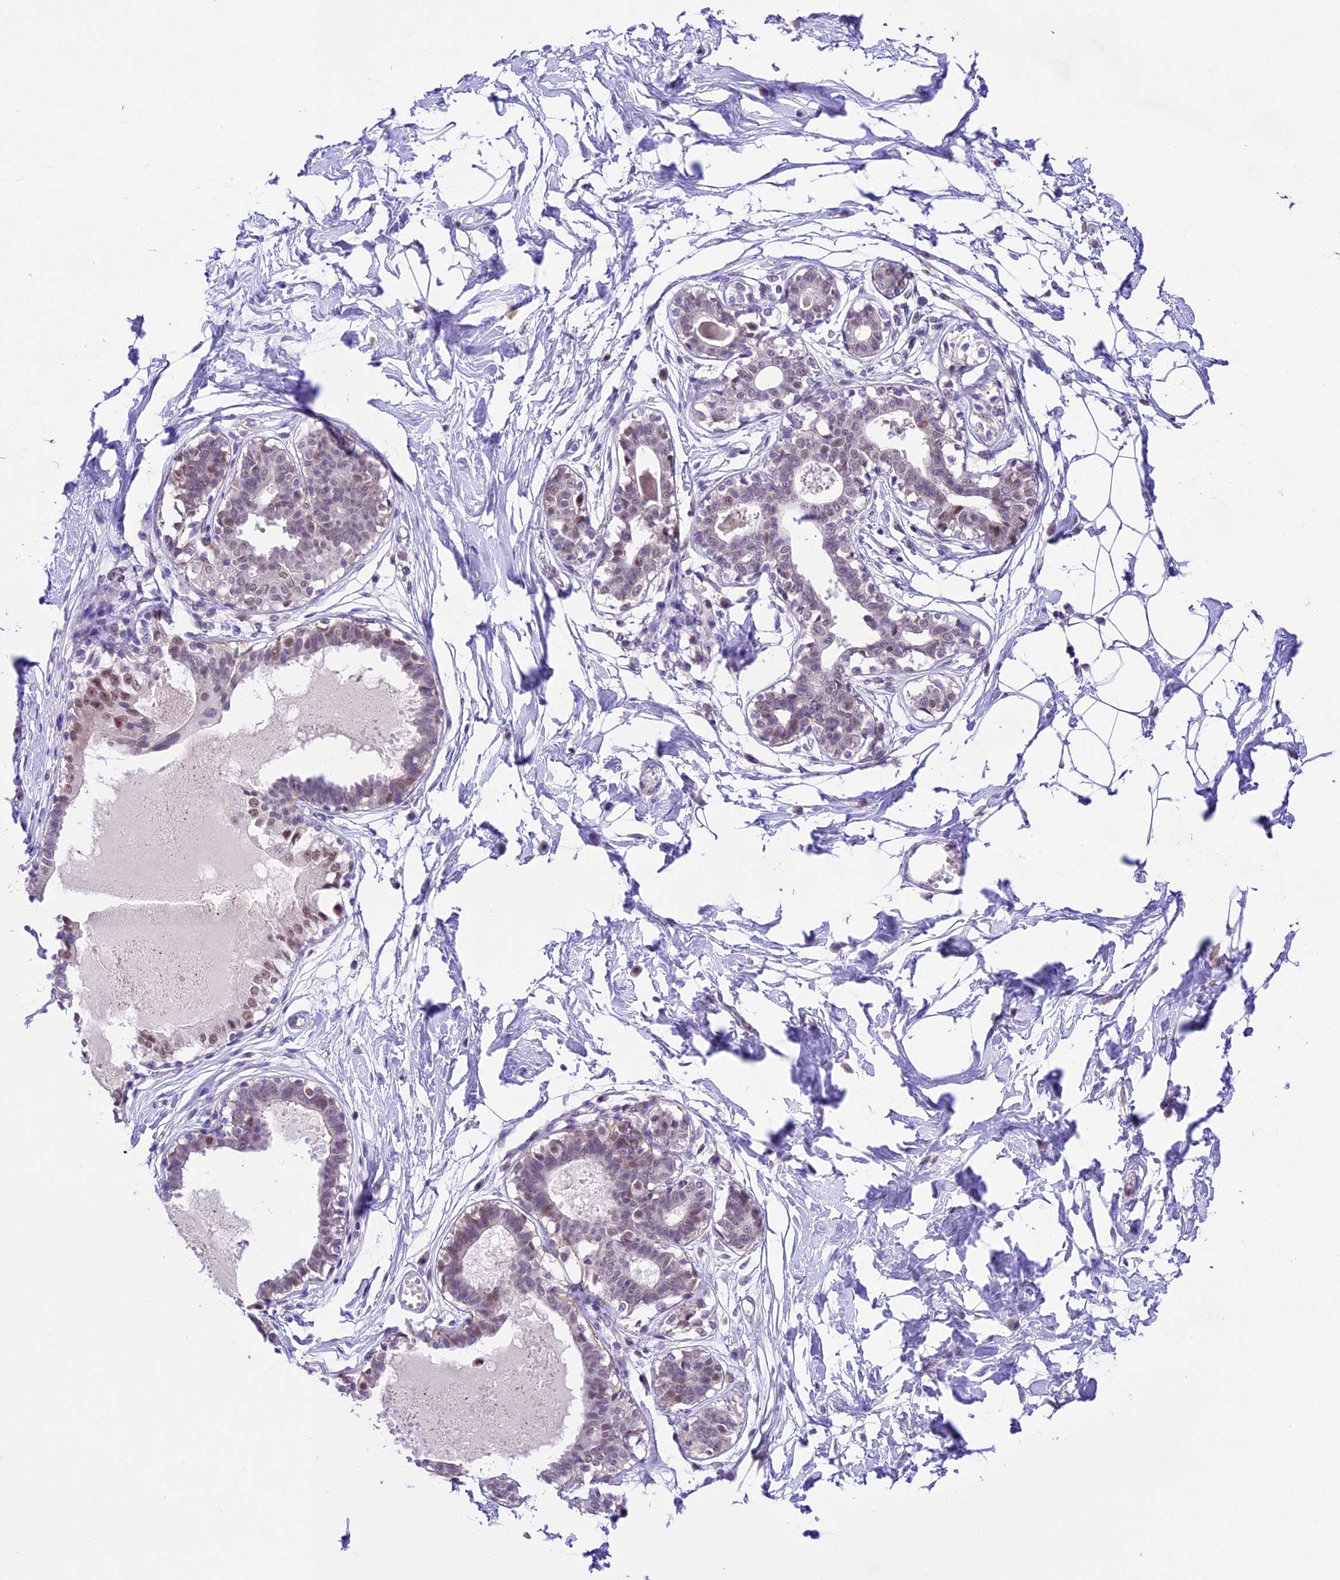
{"staining": {"intensity": "negative", "quantity": "none", "location": "none"}, "tissue": "breast", "cell_type": "Adipocytes", "image_type": "normal", "snomed": [{"axis": "morphology", "description": "Normal tissue, NOS"}, {"axis": "topography", "description": "Breast"}], "caption": "Photomicrograph shows no significant protein positivity in adipocytes of normal breast. Brightfield microscopy of immunohistochemistry stained with DAB (3,3'-diaminobenzidine) (brown) and hematoxylin (blue), captured at high magnification.", "gene": "SHKBP1", "patient": {"sex": "female", "age": 45}}